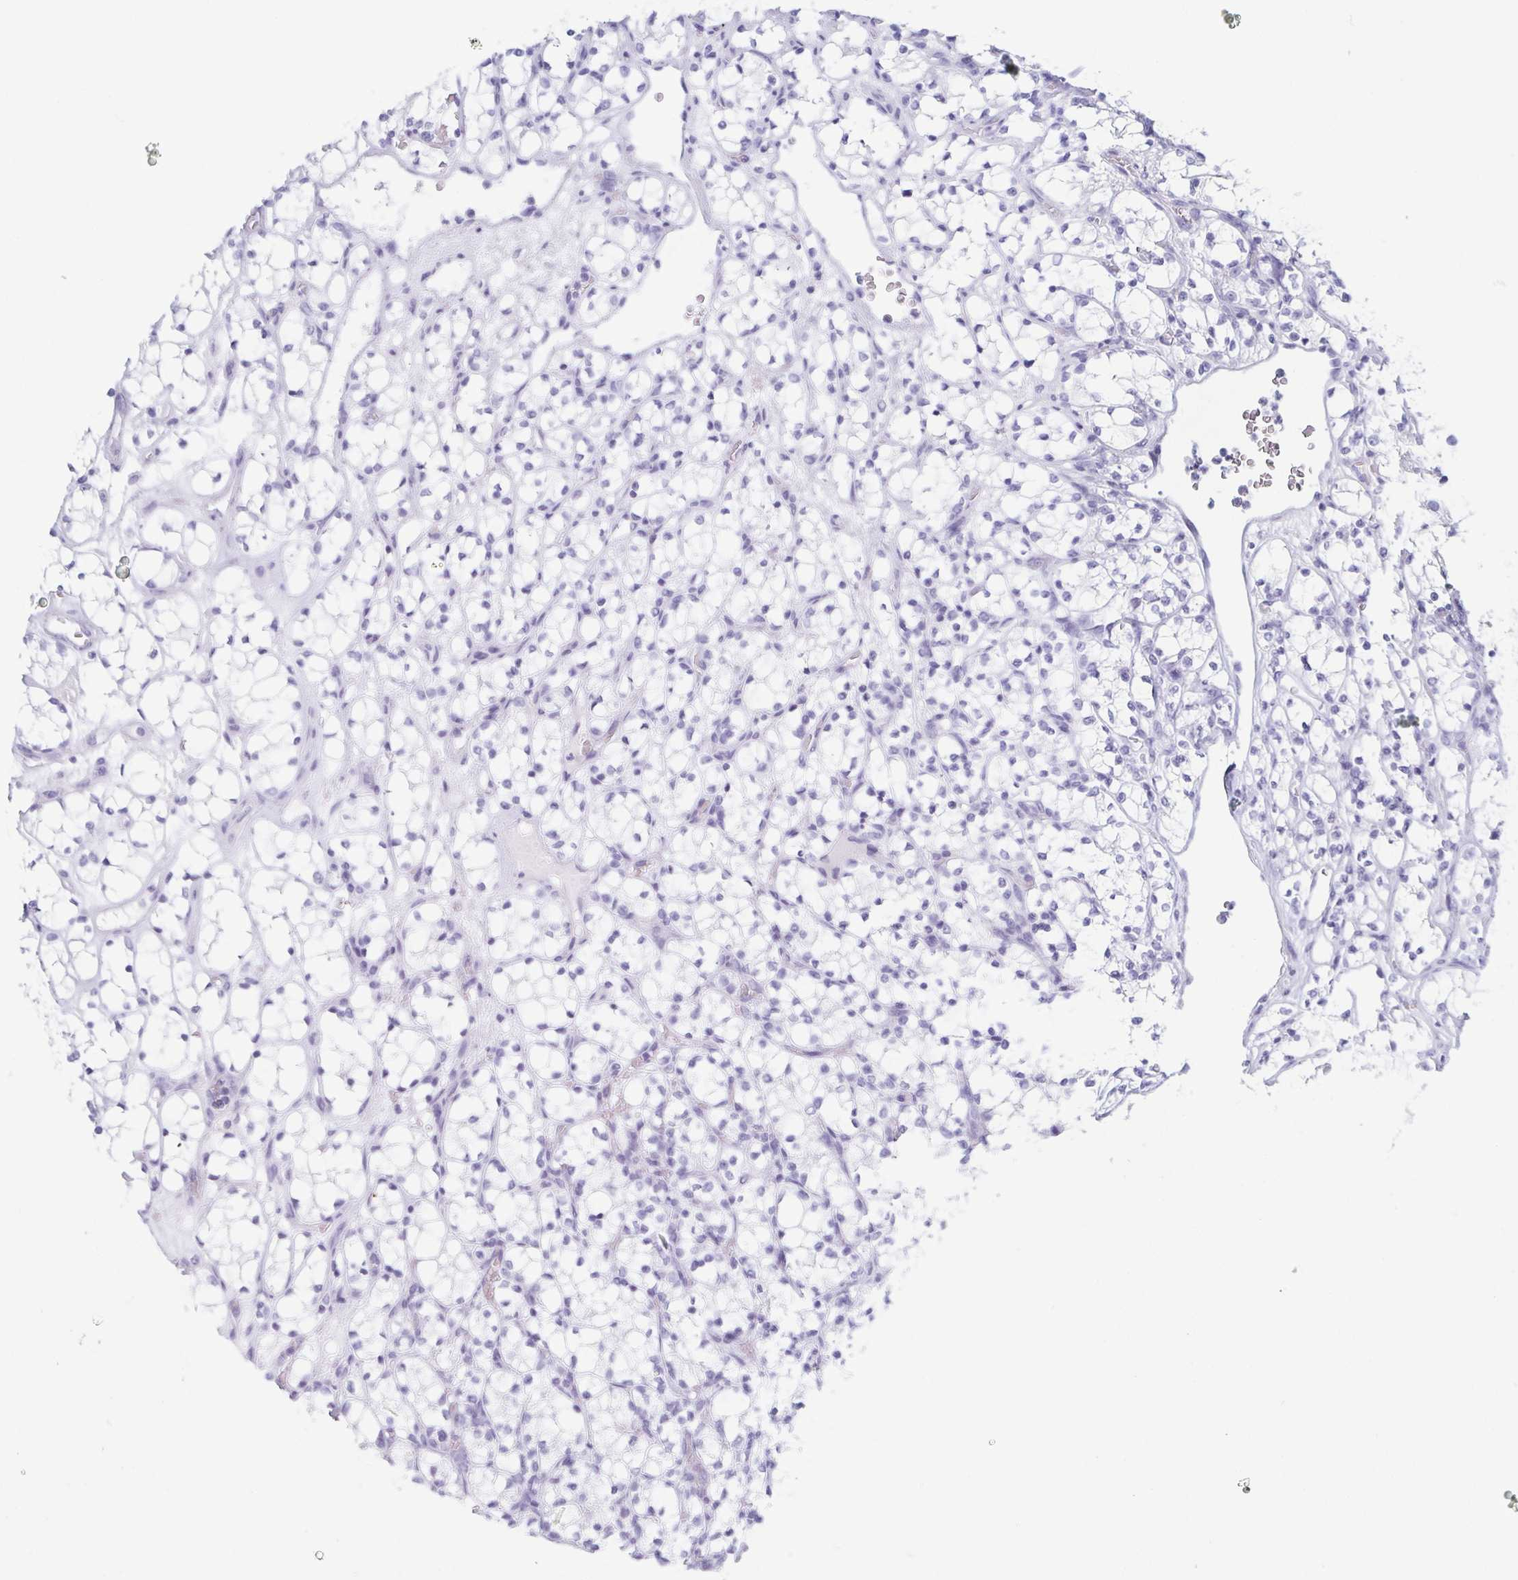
{"staining": {"intensity": "negative", "quantity": "none", "location": "none"}, "tissue": "renal cancer", "cell_type": "Tumor cells", "image_type": "cancer", "snomed": [{"axis": "morphology", "description": "Adenocarcinoma, NOS"}, {"axis": "topography", "description": "Kidney"}], "caption": "This is an IHC histopathology image of human adenocarcinoma (renal). There is no positivity in tumor cells.", "gene": "ZG16B", "patient": {"sex": "female", "age": 69}}